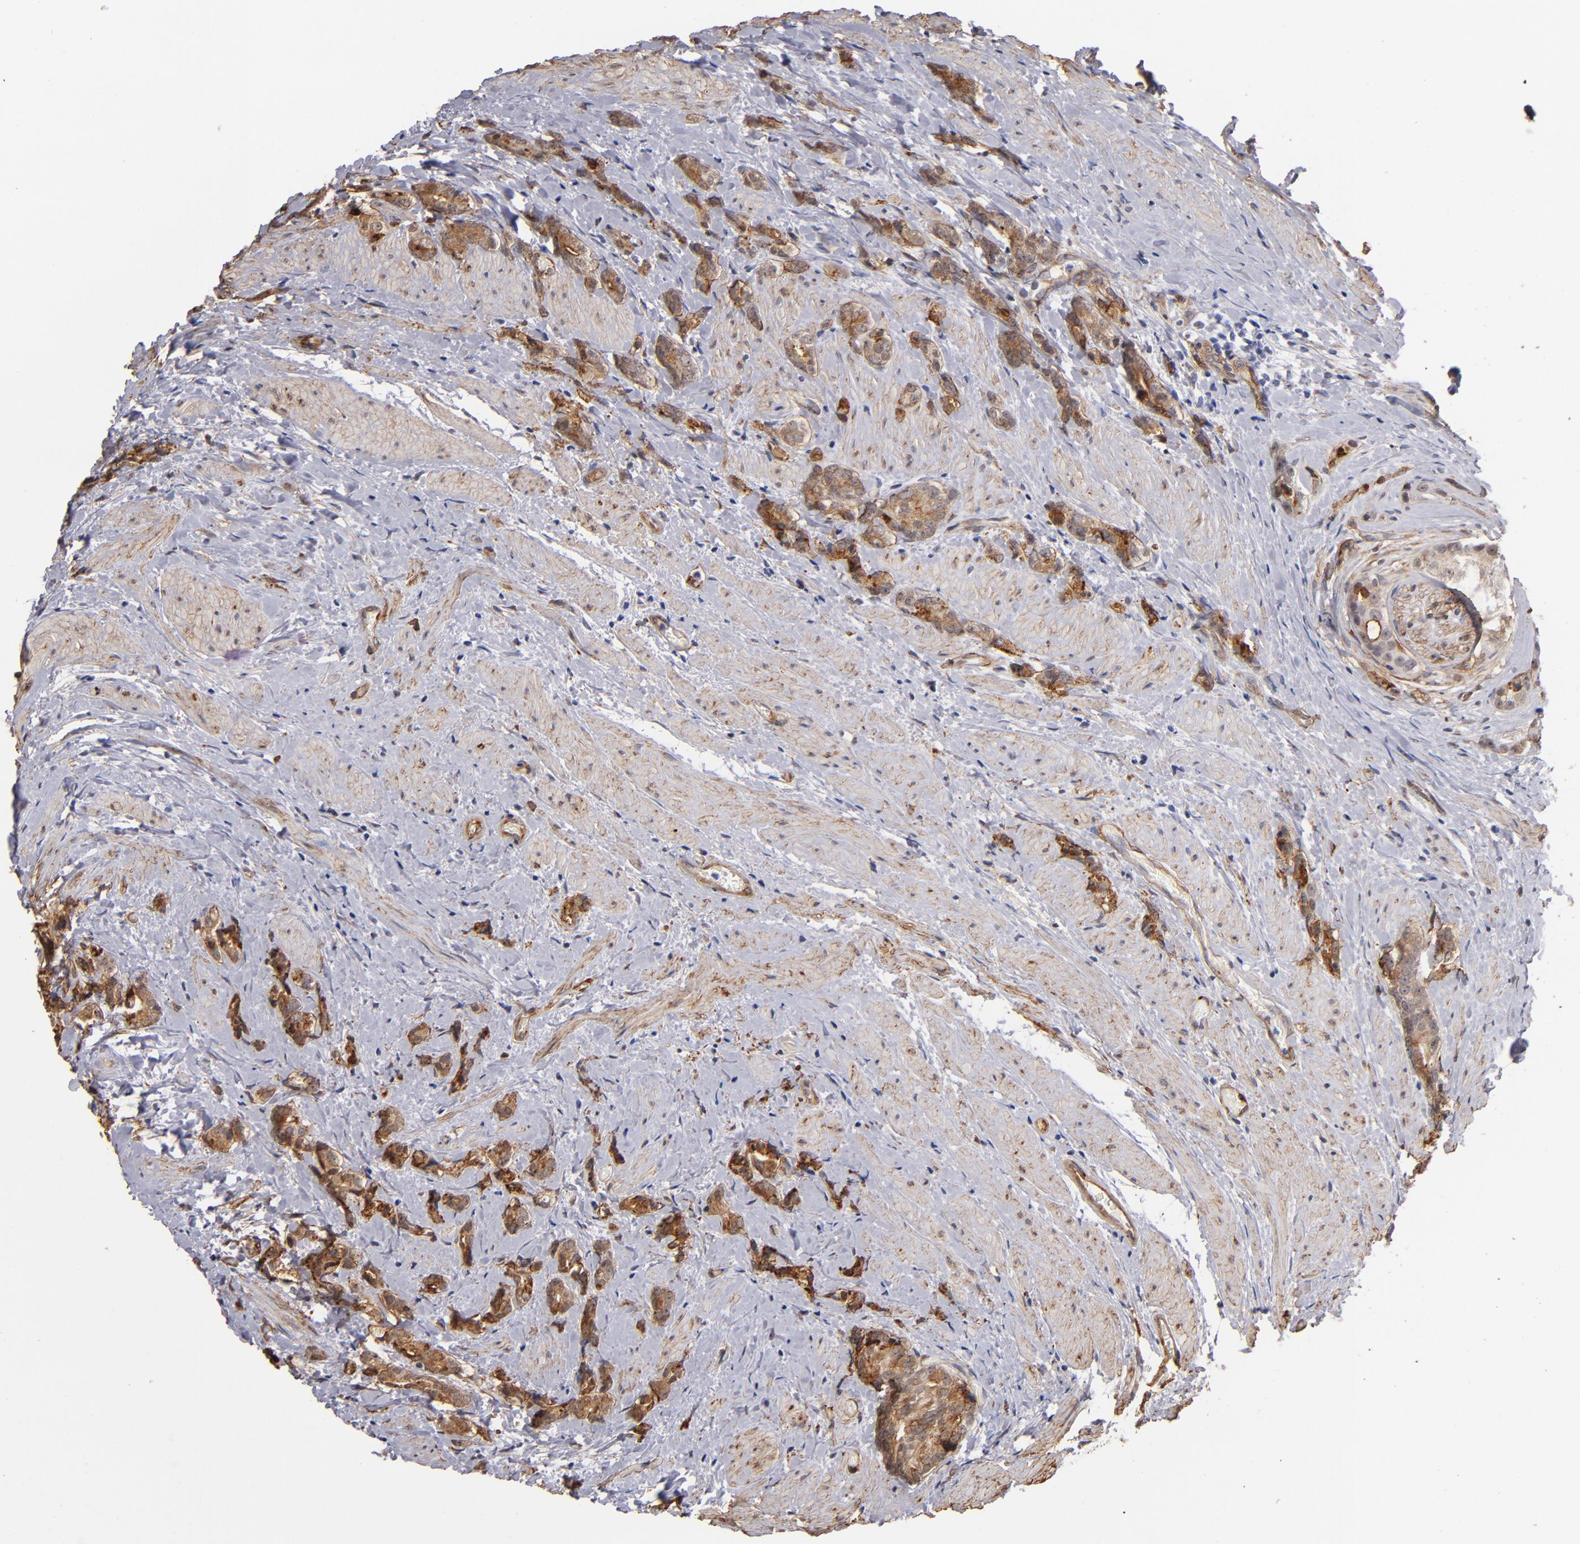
{"staining": {"intensity": "moderate", "quantity": ">75%", "location": "cytoplasmic/membranous"}, "tissue": "prostate cancer", "cell_type": "Tumor cells", "image_type": "cancer", "snomed": [{"axis": "morphology", "description": "Adenocarcinoma, Medium grade"}, {"axis": "topography", "description": "Prostate"}], "caption": "Protein expression analysis of human prostate adenocarcinoma (medium-grade) reveals moderate cytoplasmic/membranous expression in about >75% of tumor cells.", "gene": "LAMC1", "patient": {"sex": "male", "age": 59}}